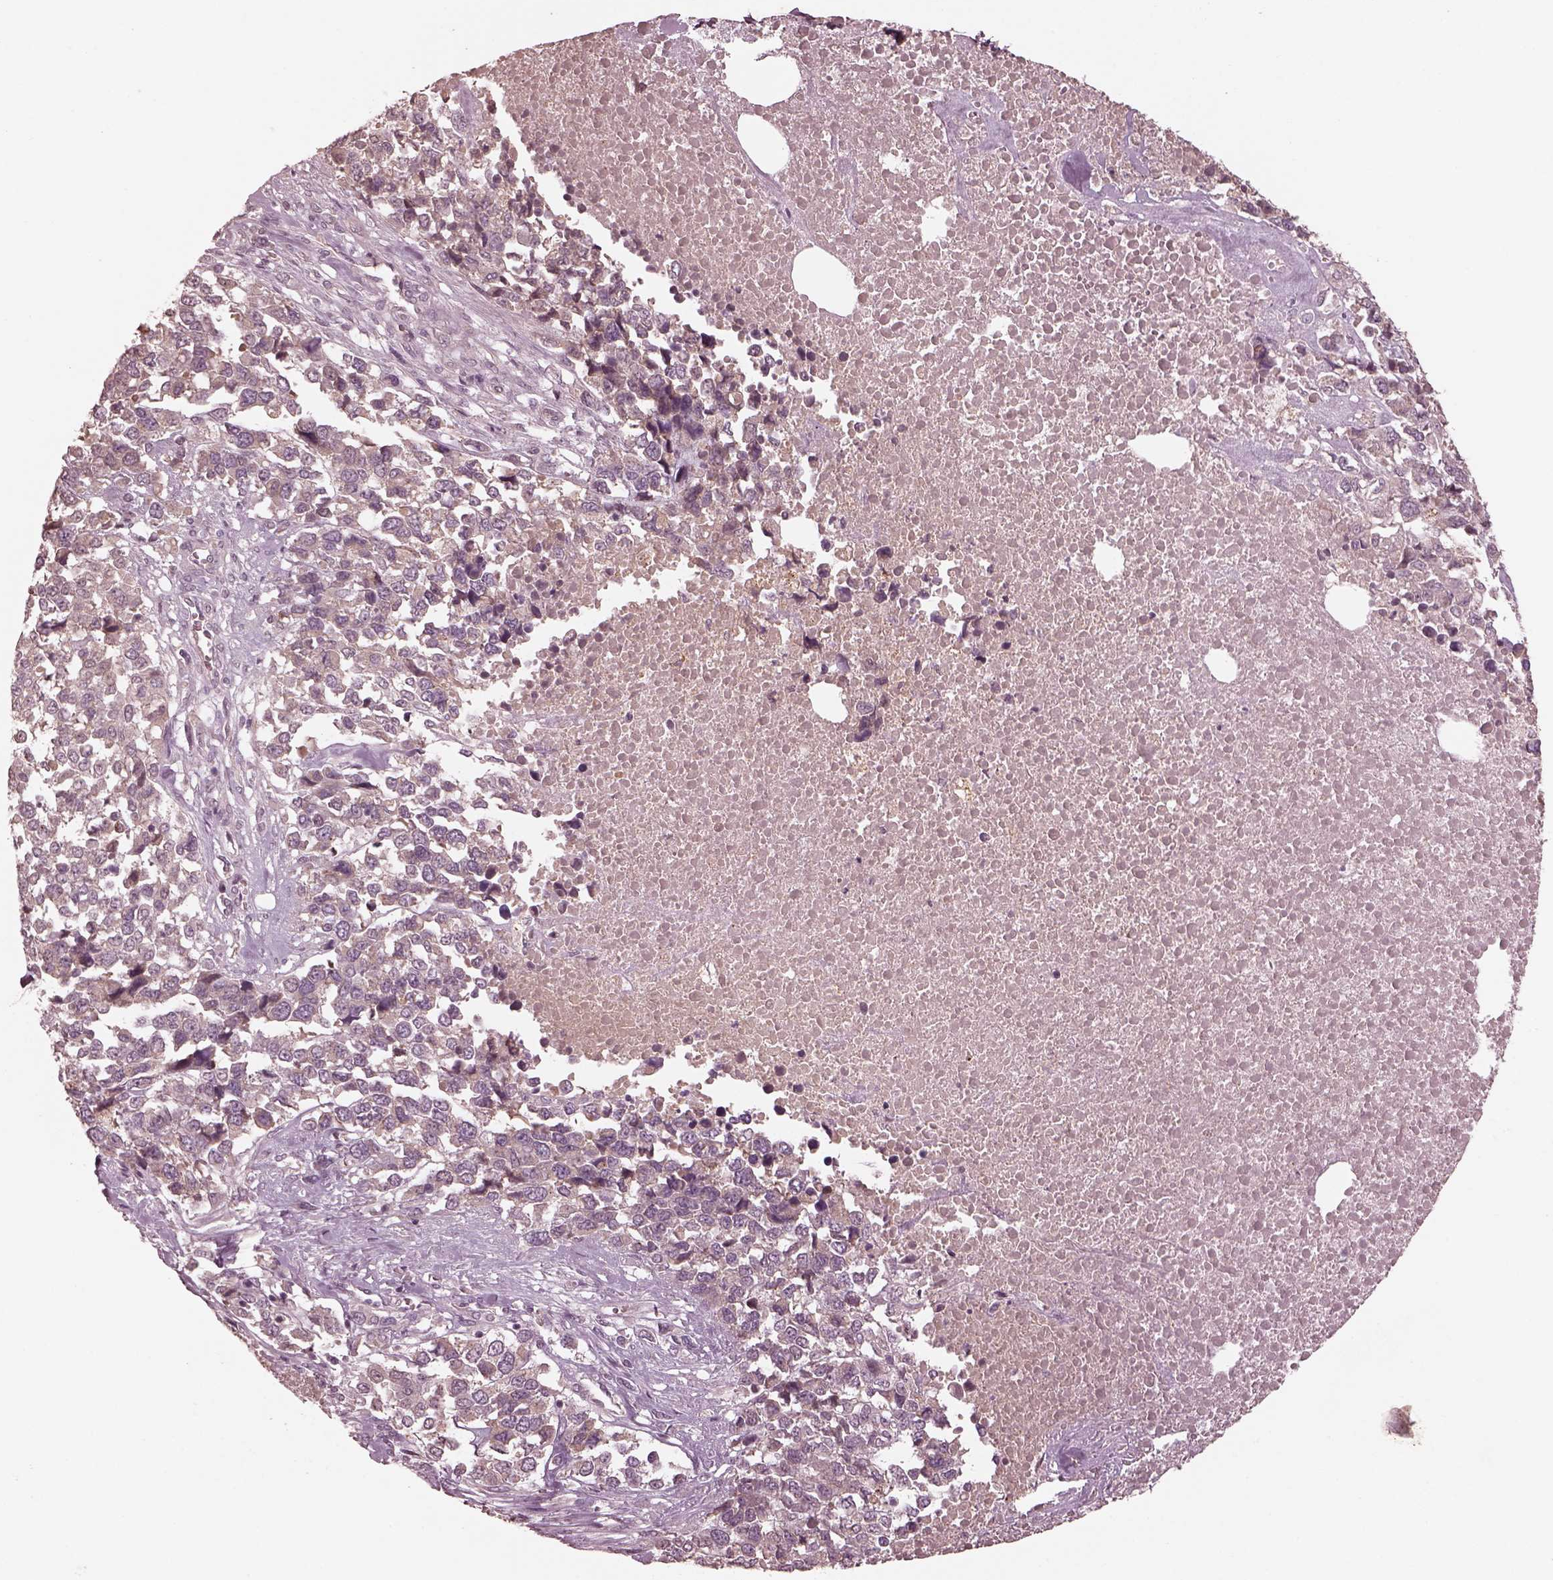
{"staining": {"intensity": "negative", "quantity": "none", "location": "none"}, "tissue": "melanoma", "cell_type": "Tumor cells", "image_type": "cancer", "snomed": [{"axis": "morphology", "description": "Malignant melanoma, Metastatic site"}, {"axis": "topography", "description": "Skin"}], "caption": "IHC of human melanoma reveals no staining in tumor cells.", "gene": "VWA5B1", "patient": {"sex": "male", "age": 84}}